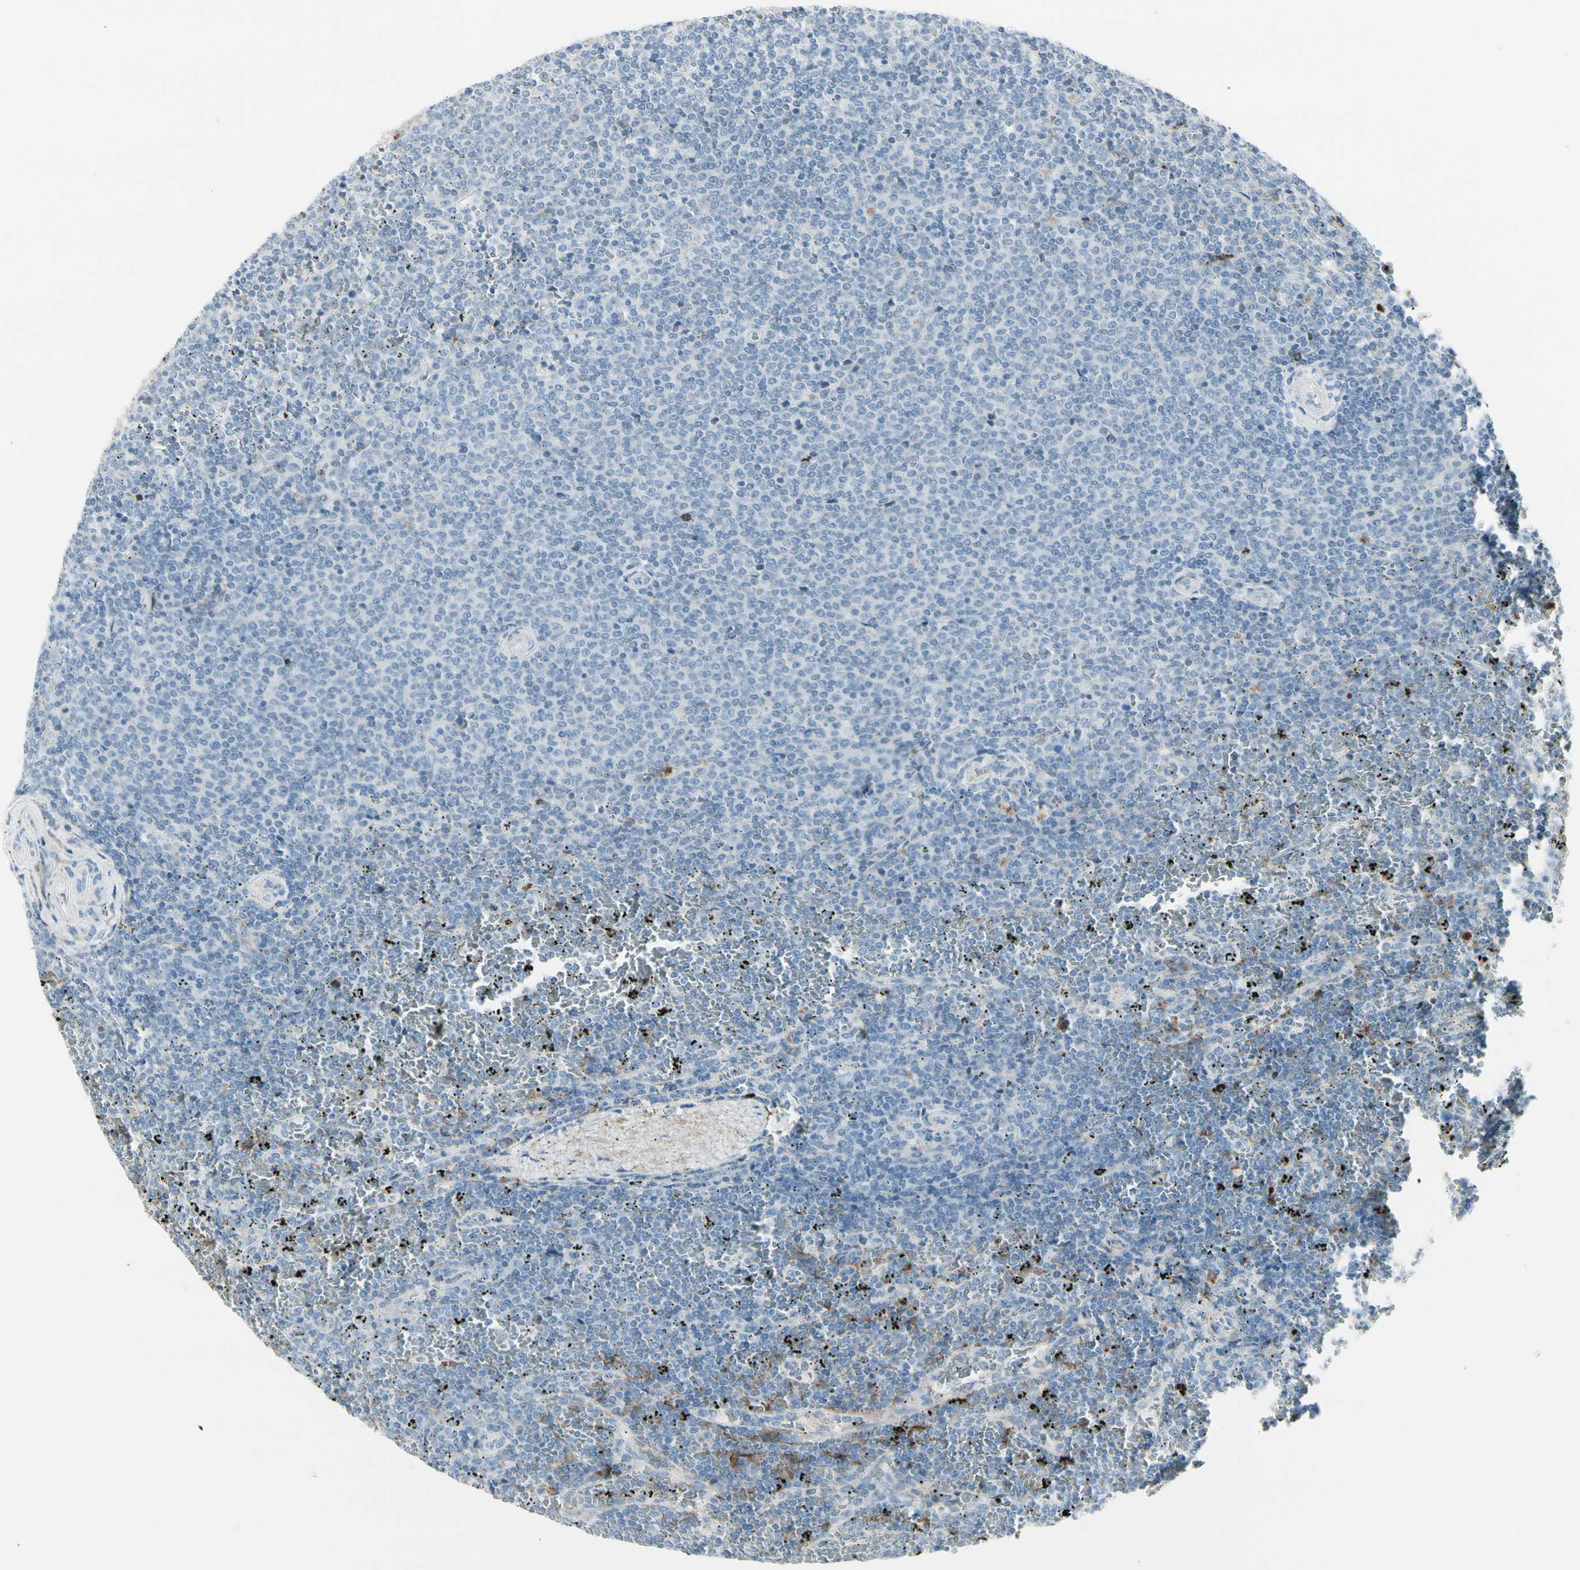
{"staining": {"intensity": "negative", "quantity": "none", "location": "none"}, "tissue": "lymphoma", "cell_type": "Tumor cells", "image_type": "cancer", "snomed": [{"axis": "morphology", "description": "Malignant lymphoma, non-Hodgkin's type, Low grade"}, {"axis": "topography", "description": "Spleen"}], "caption": "Immunohistochemistry image of lymphoma stained for a protein (brown), which reveals no expression in tumor cells. (DAB IHC, high magnification).", "gene": "IGHG1", "patient": {"sex": "female", "age": 77}}